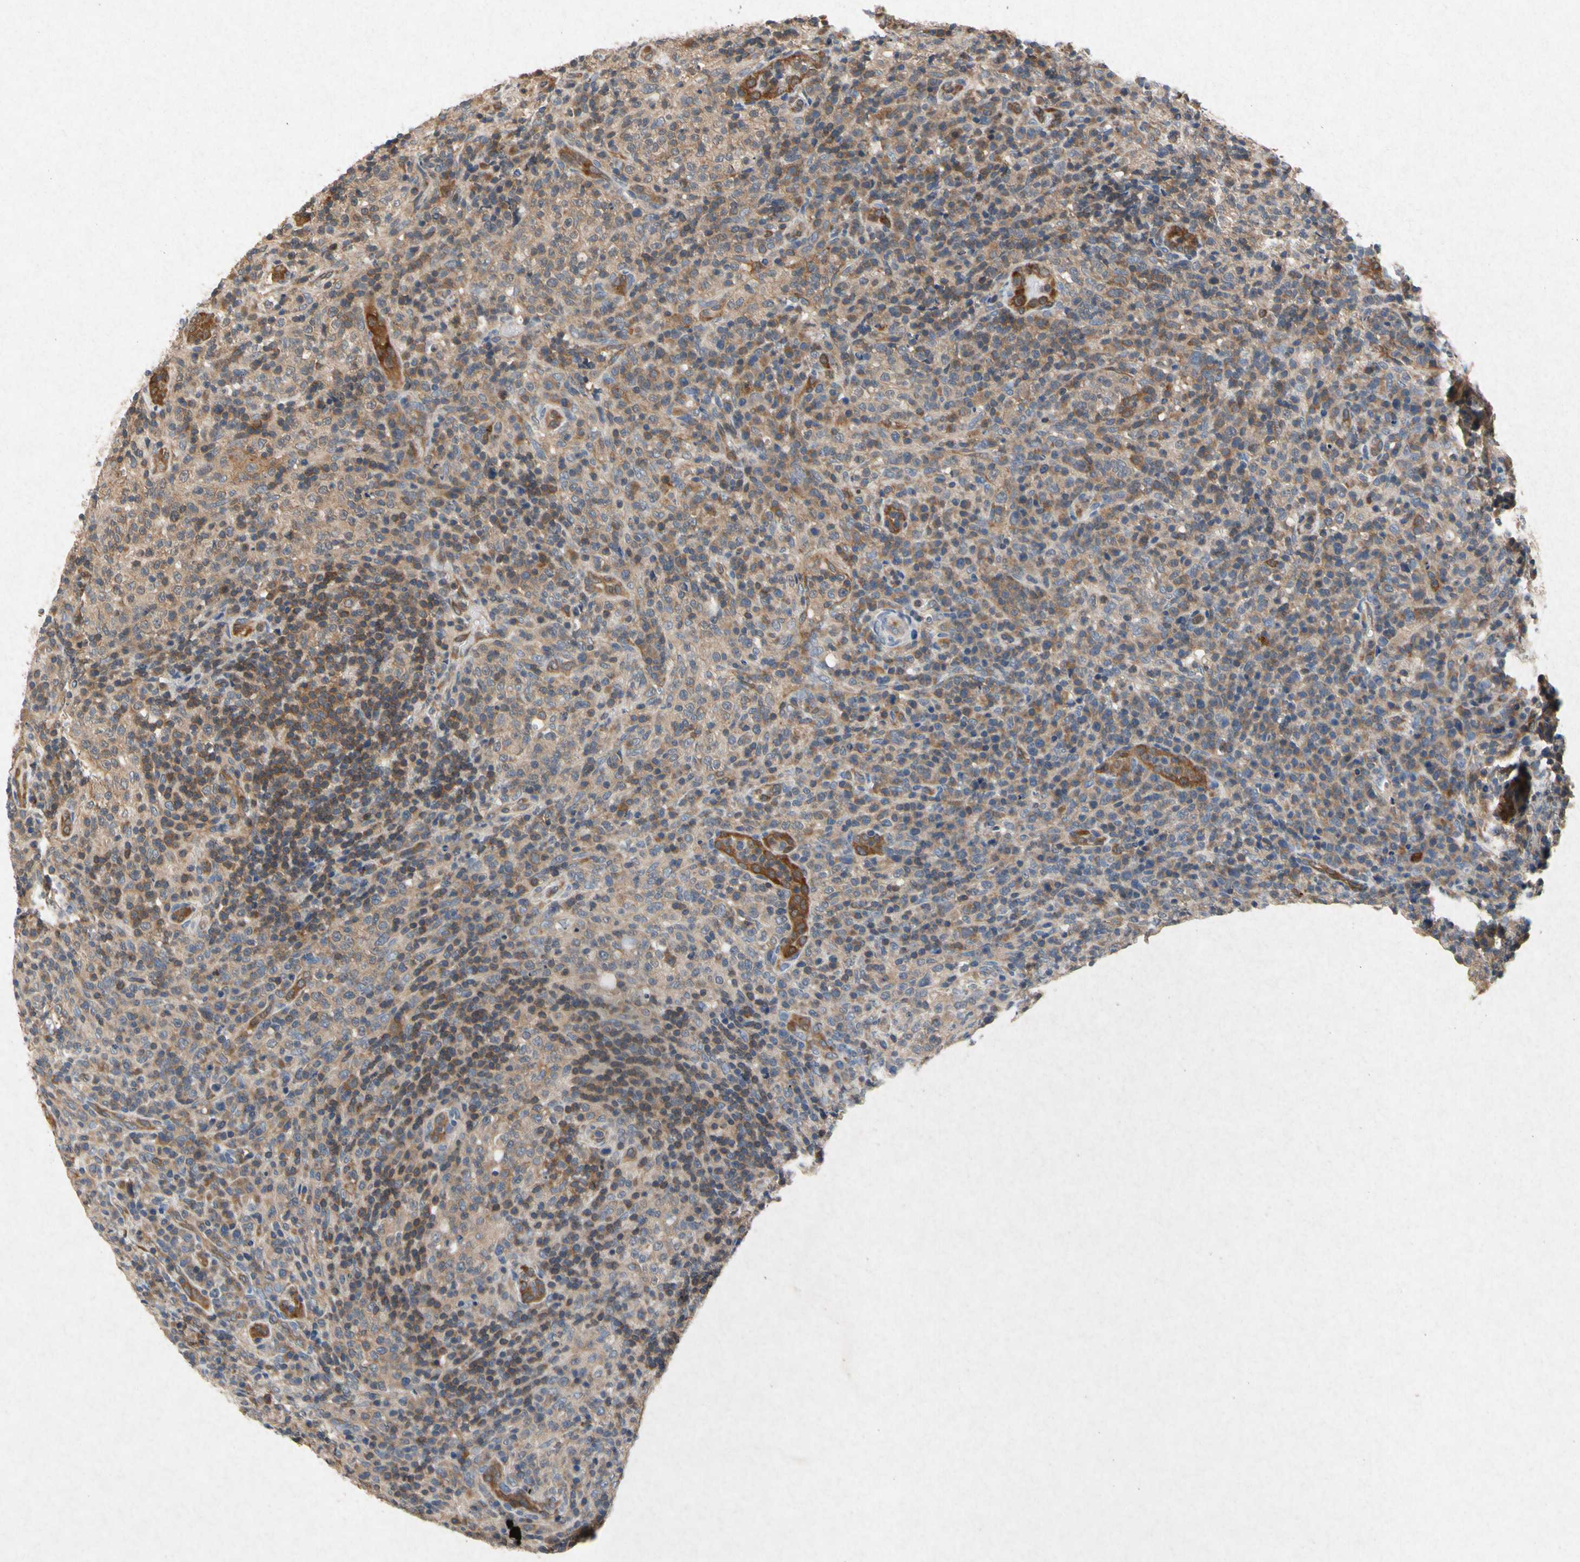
{"staining": {"intensity": "moderate", "quantity": ">75%", "location": "cytoplasmic/membranous"}, "tissue": "lymphoma", "cell_type": "Tumor cells", "image_type": "cancer", "snomed": [{"axis": "morphology", "description": "Malignant lymphoma, non-Hodgkin's type, High grade"}, {"axis": "topography", "description": "Lymph node"}], "caption": "An image of human high-grade malignant lymphoma, non-Hodgkin's type stained for a protein displays moderate cytoplasmic/membranous brown staining in tumor cells.", "gene": "RPS6KA1", "patient": {"sex": "female", "age": 76}}